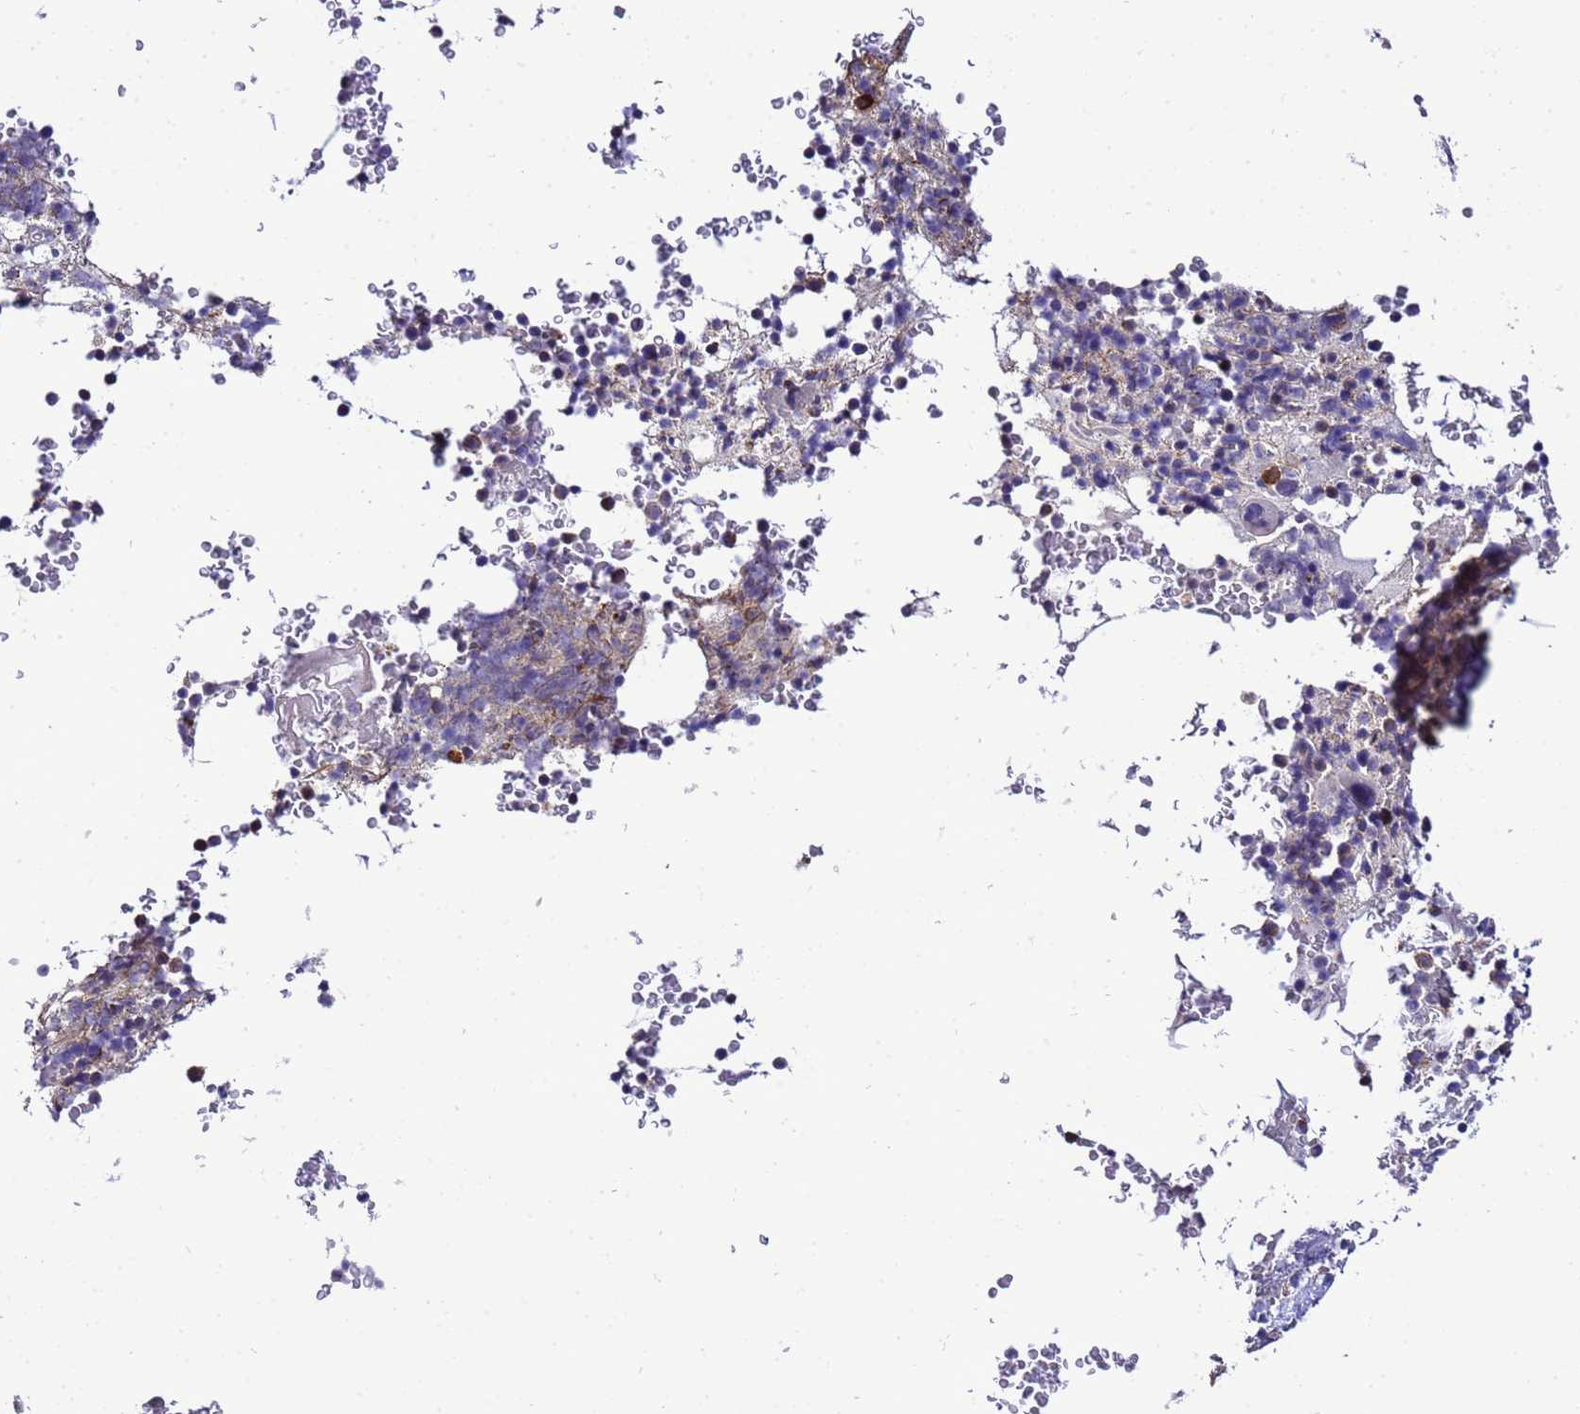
{"staining": {"intensity": "negative", "quantity": "none", "location": "none"}, "tissue": "bone marrow", "cell_type": "Hematopoietic cells", "image_type": "normal", "snomed": [{"axis": "morphology", "description": "Normal tissue, NOS"}, {"axis": "topography", "description": "Bone marrow"}], "caption": "Immunohistochemistry of unremarkable bone marrow demonstrates no expression in hematopoietic cells. (Immunohistochemistry (ihc), brightfield microscopy, high magnification).", "gene": "HIGD2A", "patient": {"sex": "male", "age": 58}}